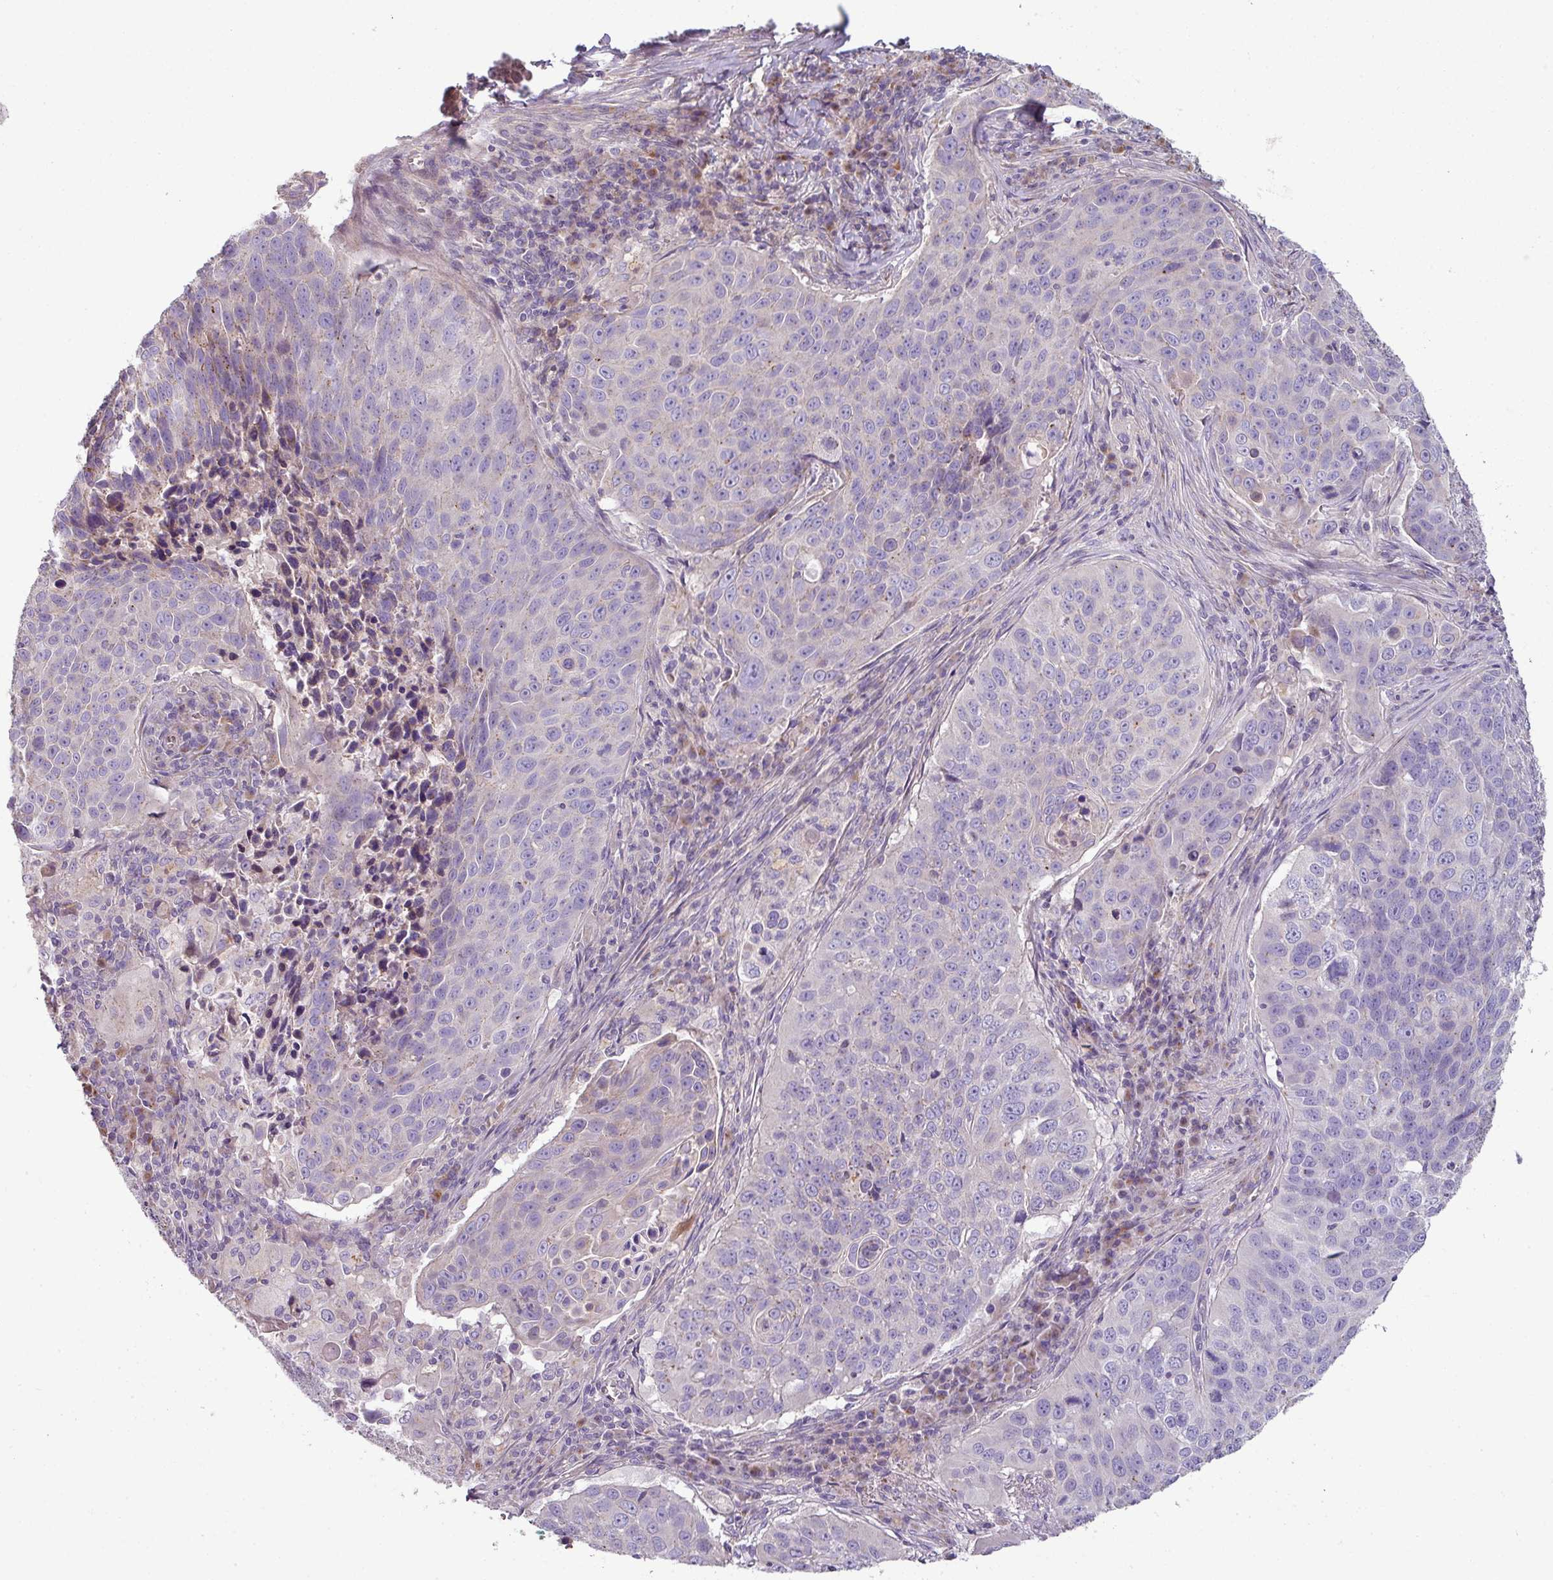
{"staining": {"intensity": "negative", "quantity": "none", "location": "none"}, "tissue": "lung cancer", "cell_type": "Tumor cells", "image_type": "cancer", "snomed": [{"axis": "morphology", "description": "Squamous cell carcinoma, NOS"}, {"axis": "topography", "description": "Lung"}], "caption": "Micrograph shows no protein expression in tumor cells of lung squamous cell carcinoma tissue. (DAB (3,3'-diaminobenzidine) IHC, high magnification).", "gene": "LRRC9", "patient": {"sex": "male", "age": 78}}